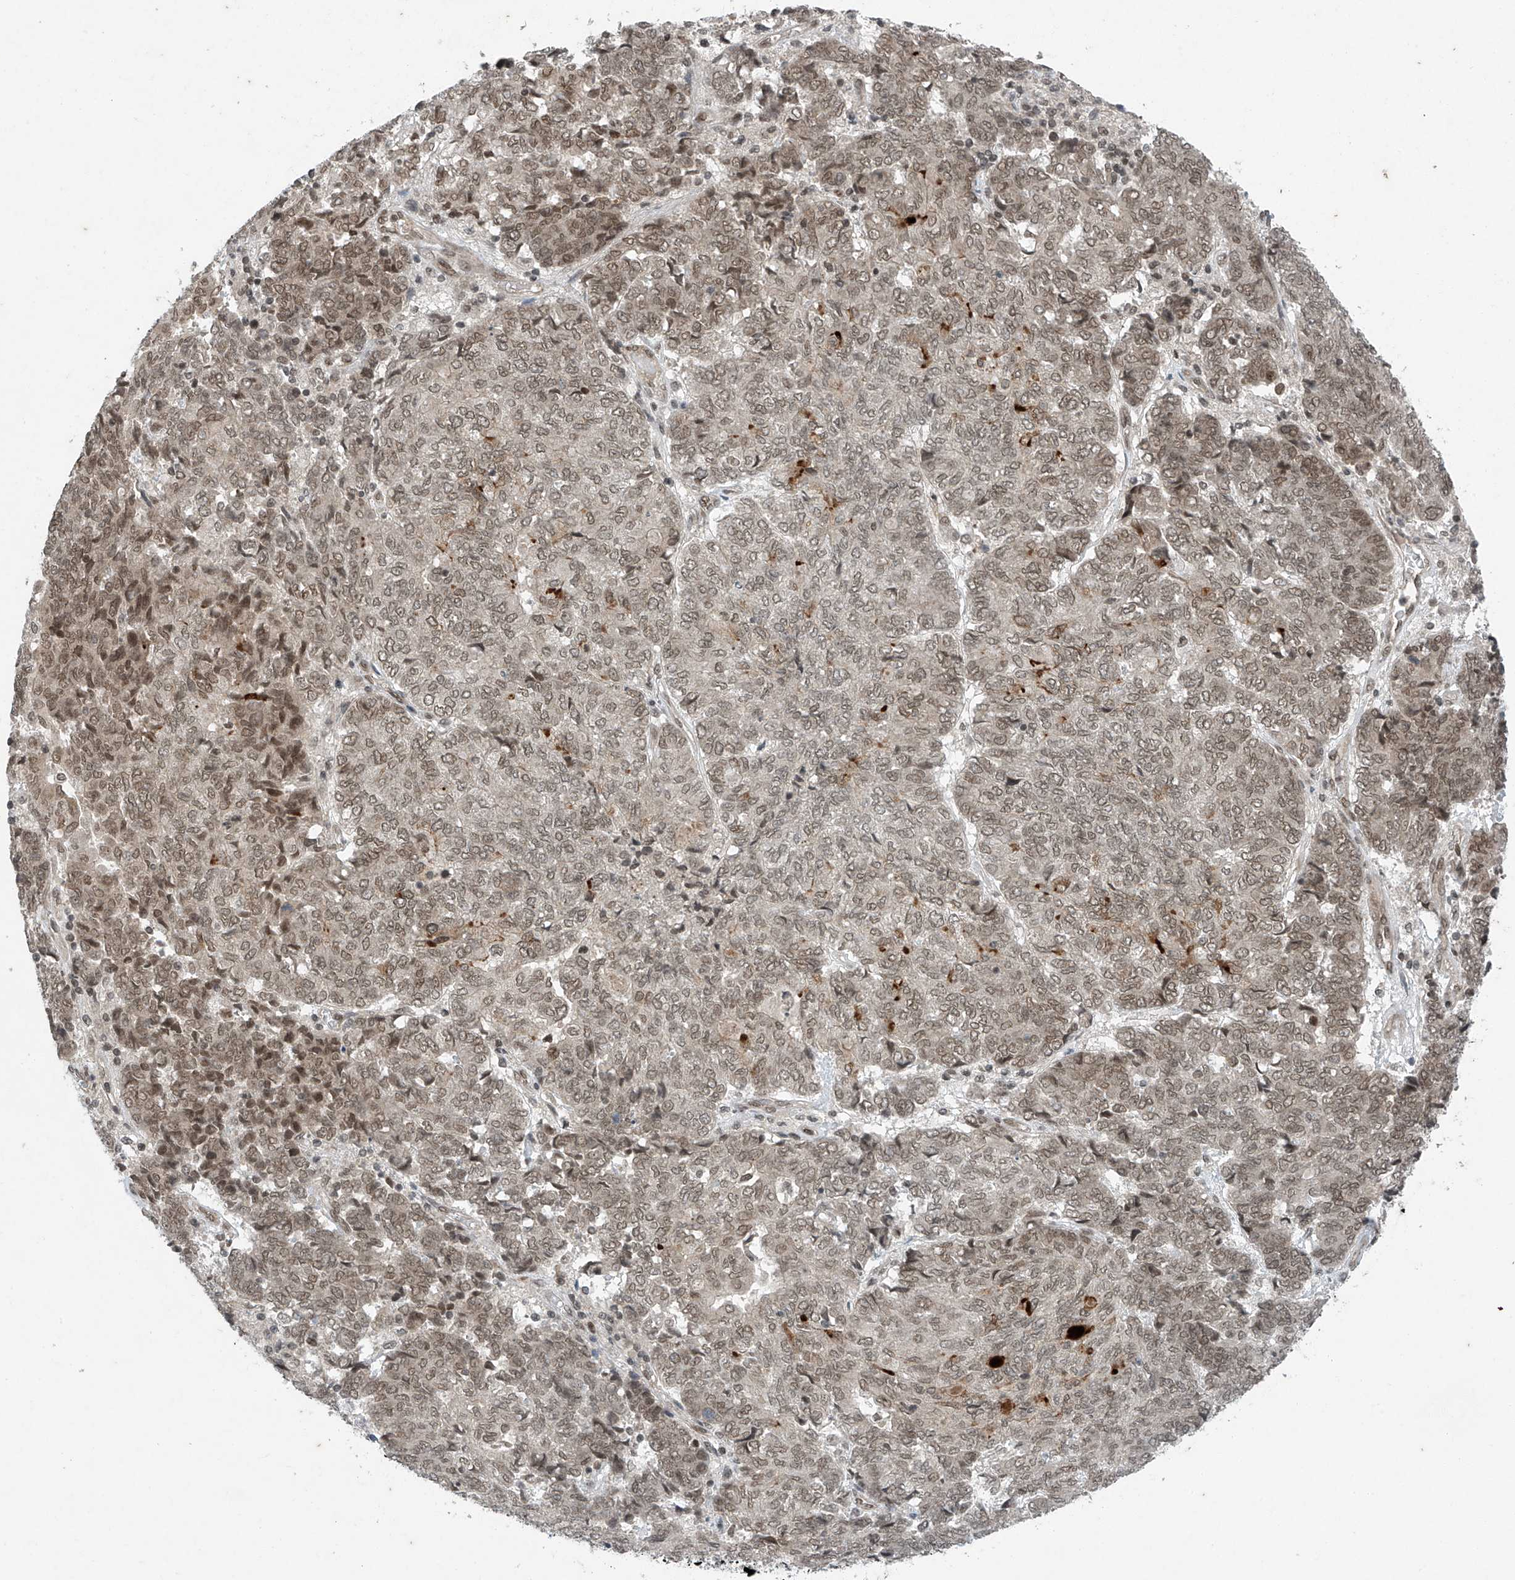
{"staining": {"intensity": "moderate", "quantity": ">75%", "location": "nuclear"}, "tissue": "endometrial cancer", "cell_type": "Tumor cells", "image_type": "cancer", "snomed": [{"axis": "morphology", "description": "Adenocarcinoma, NOS"}, {"axis": "topography", "description": "Endometrium"}], "caption": "Tumor cells exhibit moderate nuclear staining in approximately >75% of cells in adenocarcinoma (endometrial).", "gene": "TAF8", "patient": {"sex": "female", "age": 80}}